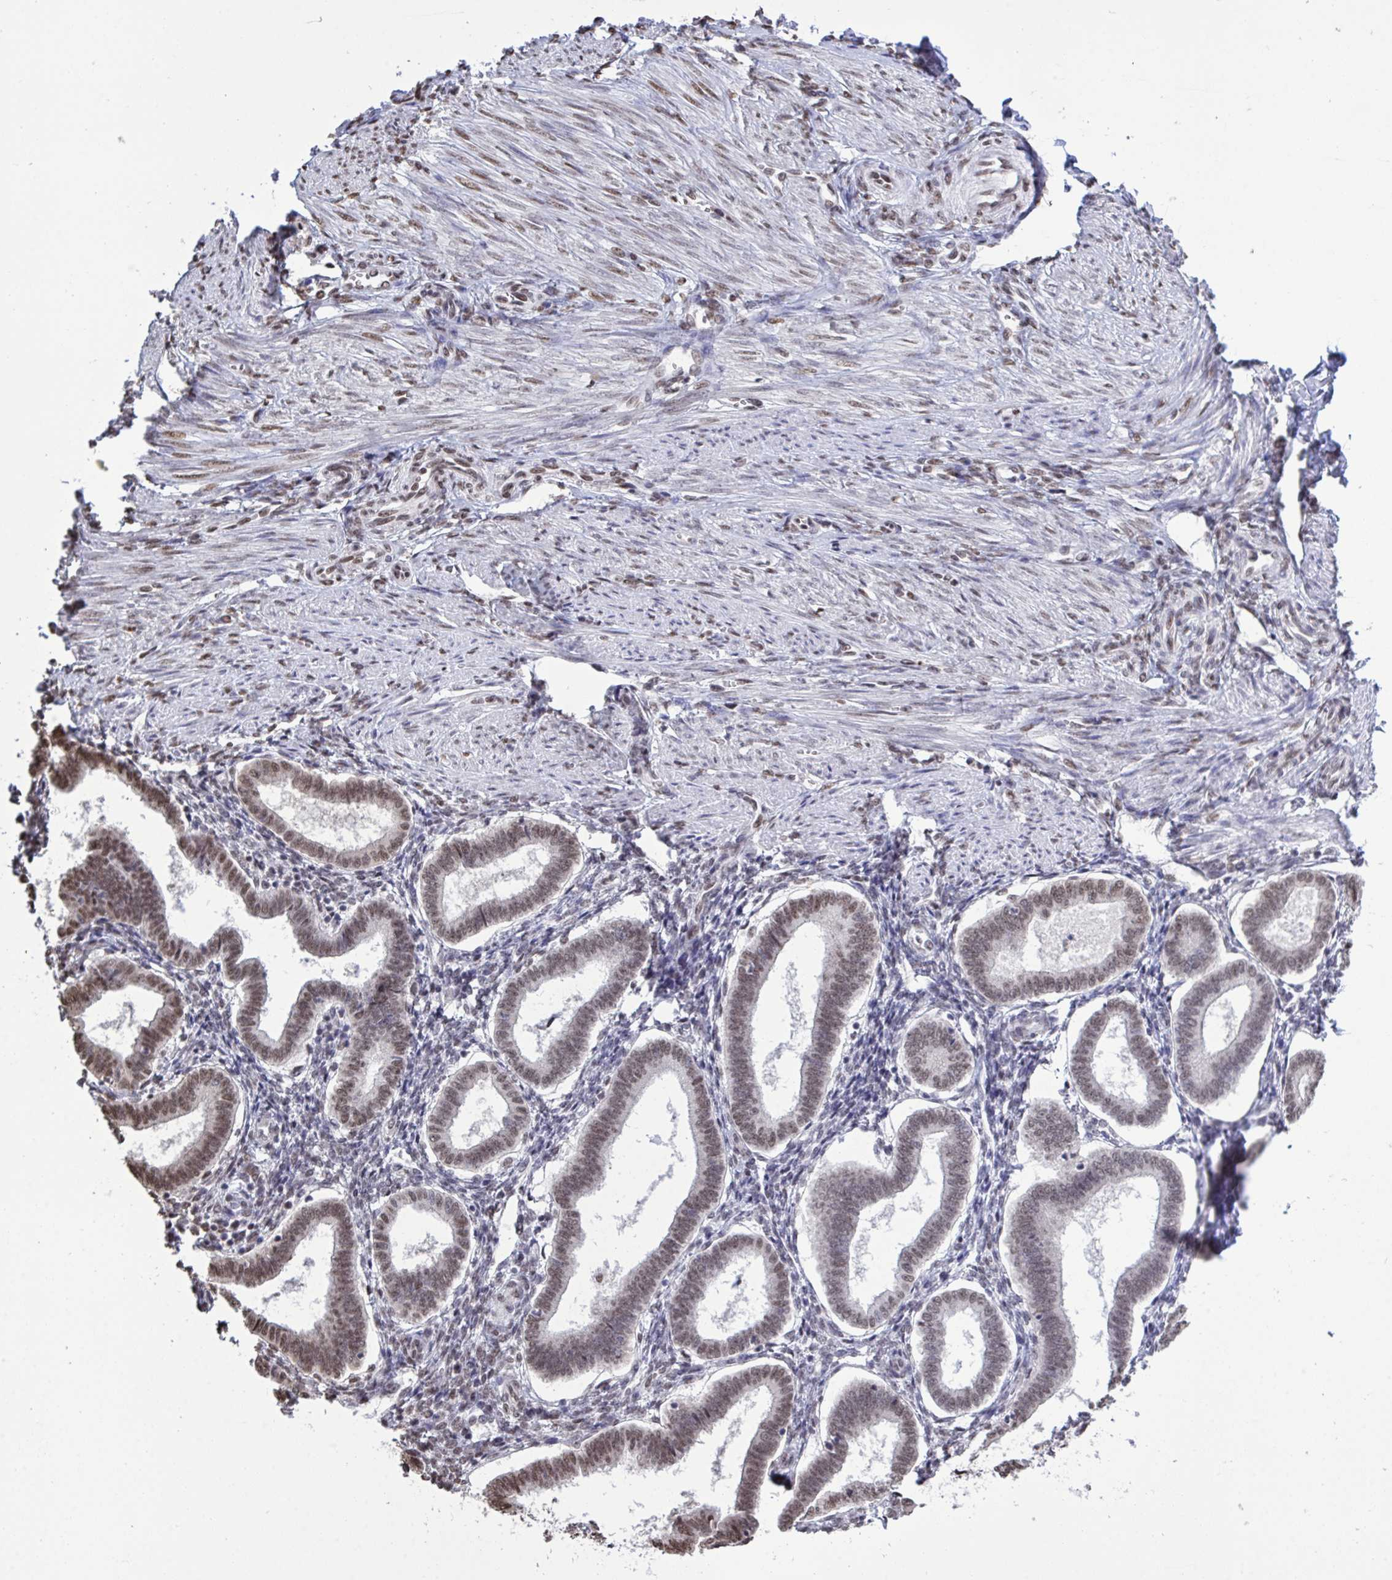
{"staining": {"intensity": "moderate", "quantity": "<25%", "location": "nuclear"}, "tissue": "endometrium", "cell_type": "Cells in endometrial stroma", "image_type": "normal", "snomed": [{"axis": "morphology", "description": "Normal tissue, NOS"}, {"axis": "topography", "description": "Endometrium"}], "caption": "High-magnification brightfield microscopy of unremarkable endometrium stained with DAB (3,3'-diaminobenzidine) (brown) and counterstained with hematoxylin (blue). cells in endometrial stroma exhibit moderate nuclear staining is seen in approximately<25% of cells.", "gene": "HNRNPDL", "patient": {"sex": "female", "age": 24}}